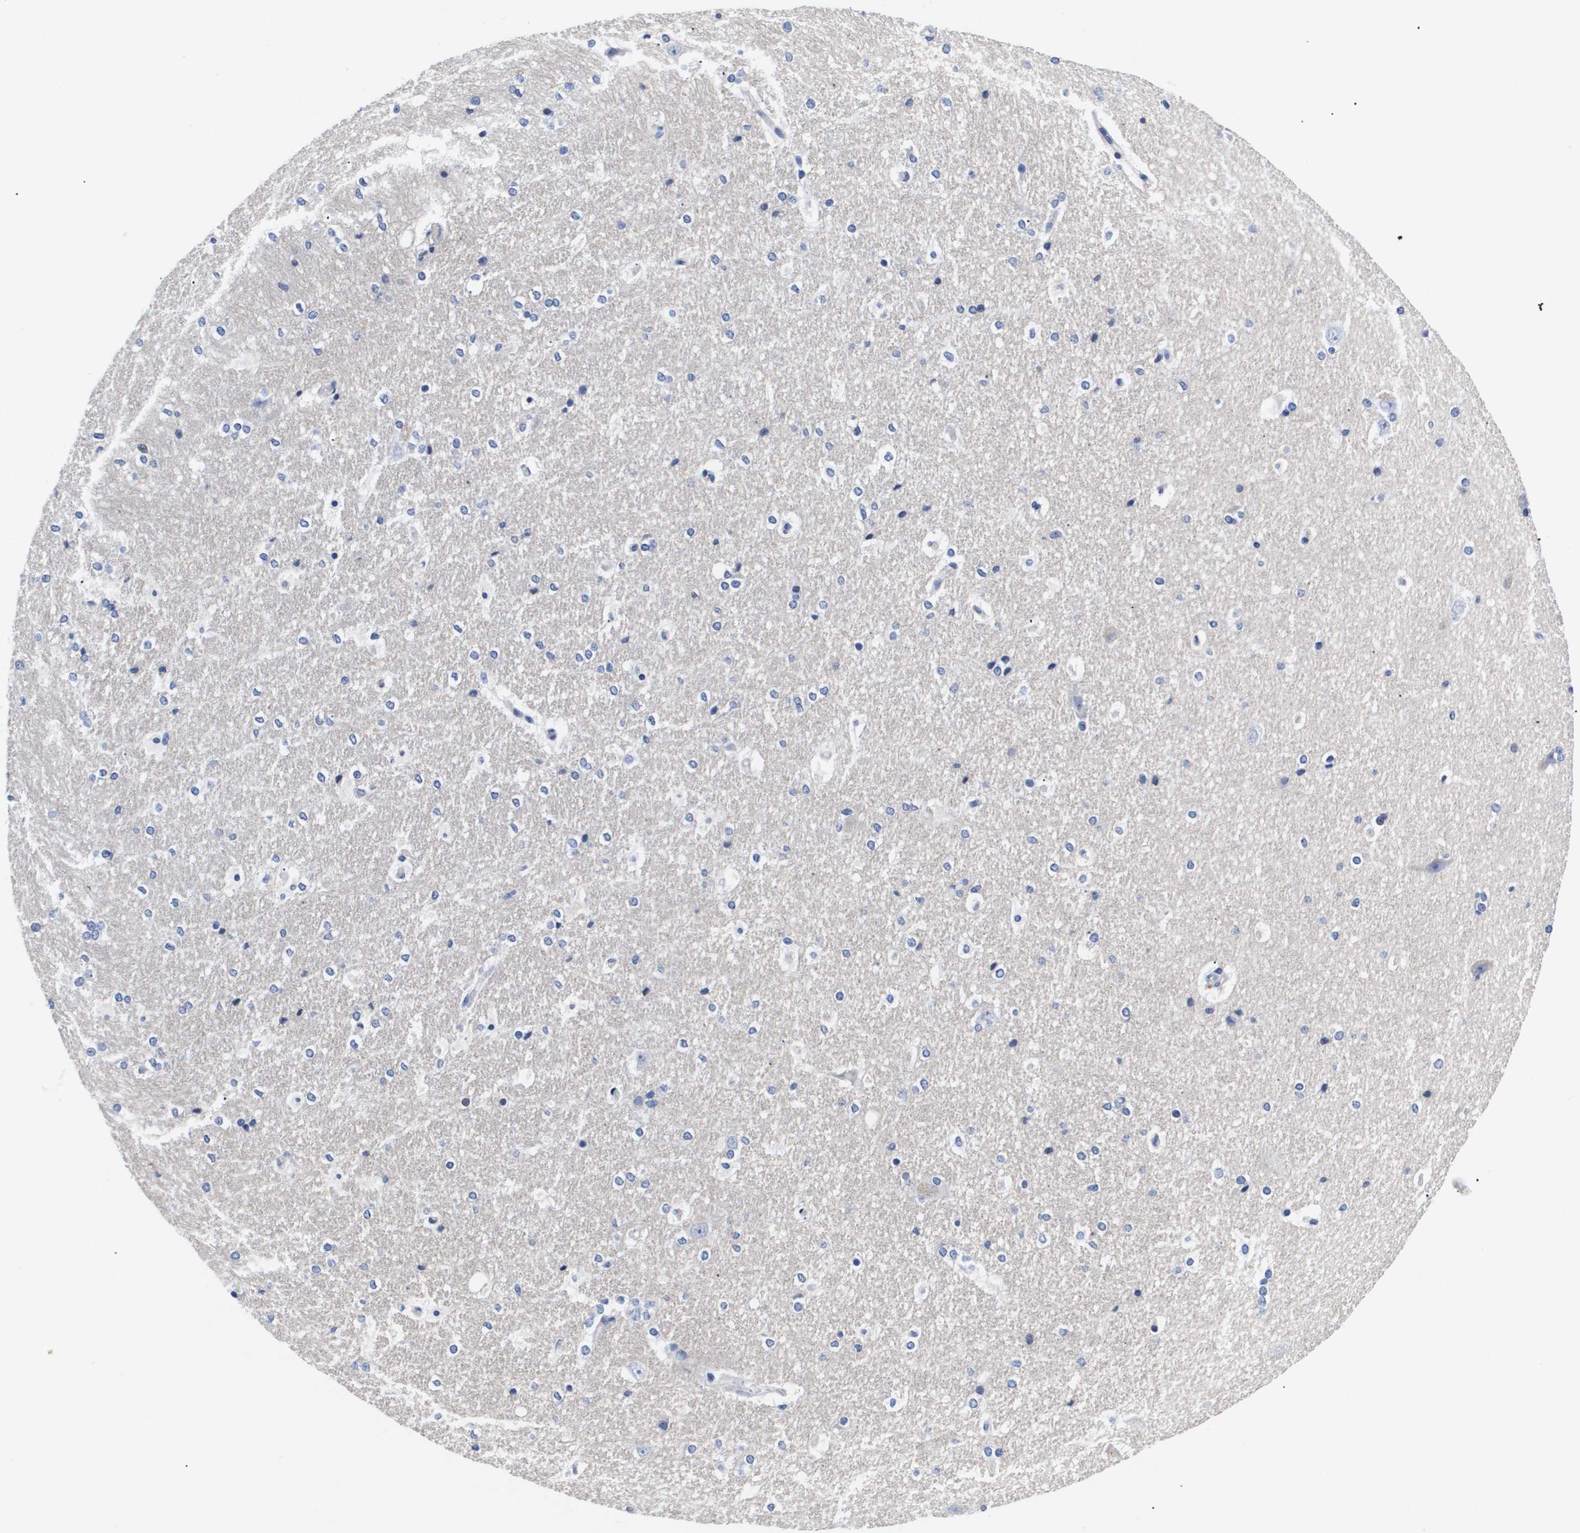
{"staining": {"intensity": "negative", "quantity": "none", "location": "none"}, "tissue": "hippocampus", "cell_type": "Glial cells", "image_type": "normal", "snomed": [{"axis": "morphology", "description": "Normal tissue, NOS"}, {"axis": "topography", "description": "Hippocampus"}], "caption": "Hippocampus stained for a protein using IHC shows no positivity glial cells.", "gene": "SHD", "patient": {"sex": "female", "age": 19}}